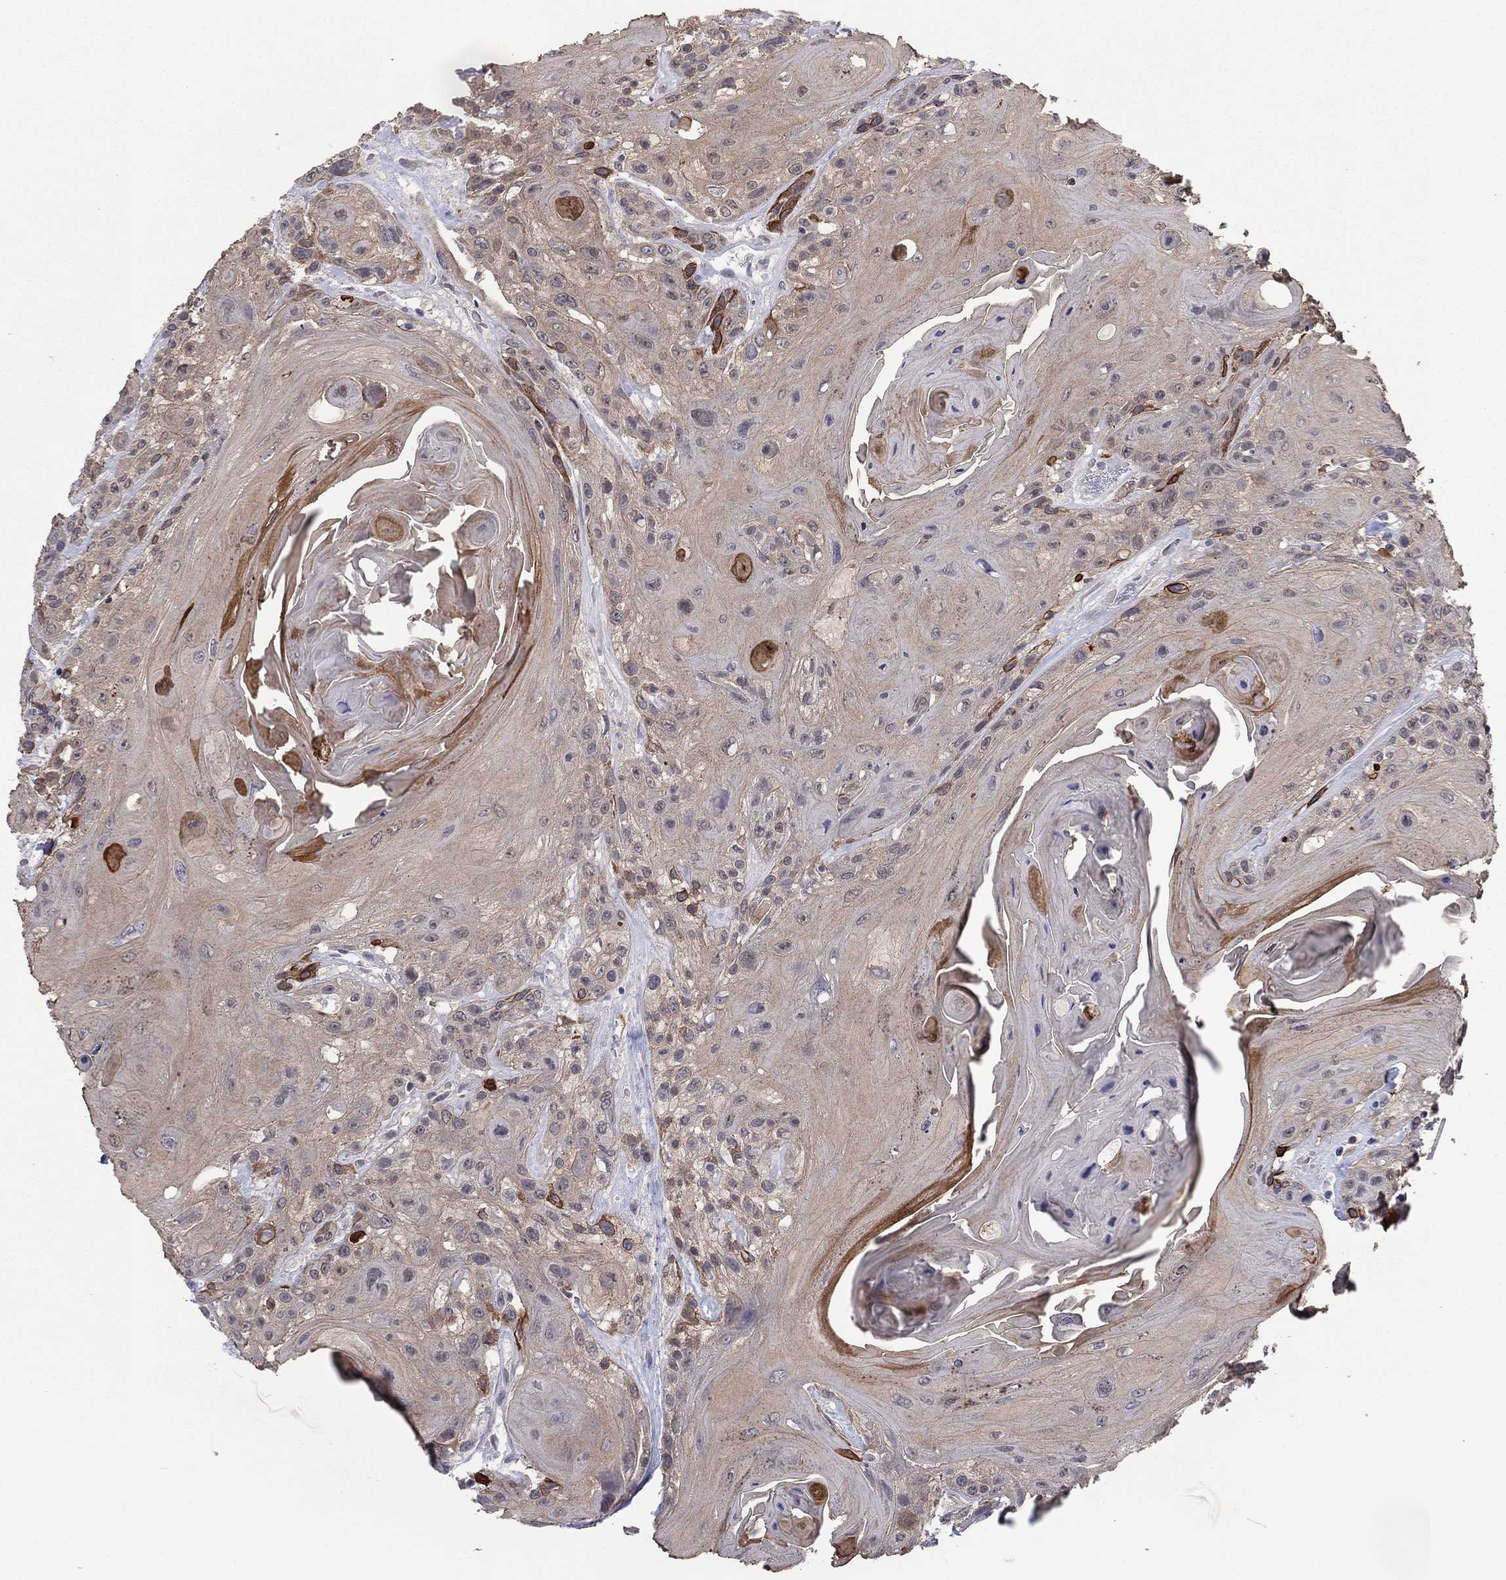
{"staining": {"intensity": "weak", "quantity": ">75%", "location": "cytoplasmic/membranous"}, "tissue": "head and neck cancer", "cell_type": "Tumor cells", "image_type": "cancer", "snomed": [{"axis": "morphology", "description": "Squamous cell carcinoma, NOS"}, {"axis": "topography", "description": "Head-Neck"}], "caption": "This image demonstrates IHC staining of human head and neck squamous cell carcinoma, with low weak cytoplasmic/membranous positivity in approximately >75% of tumor cells.", "gene": "SLC22A2", "patient": {"sex": "female", "age": 59}}